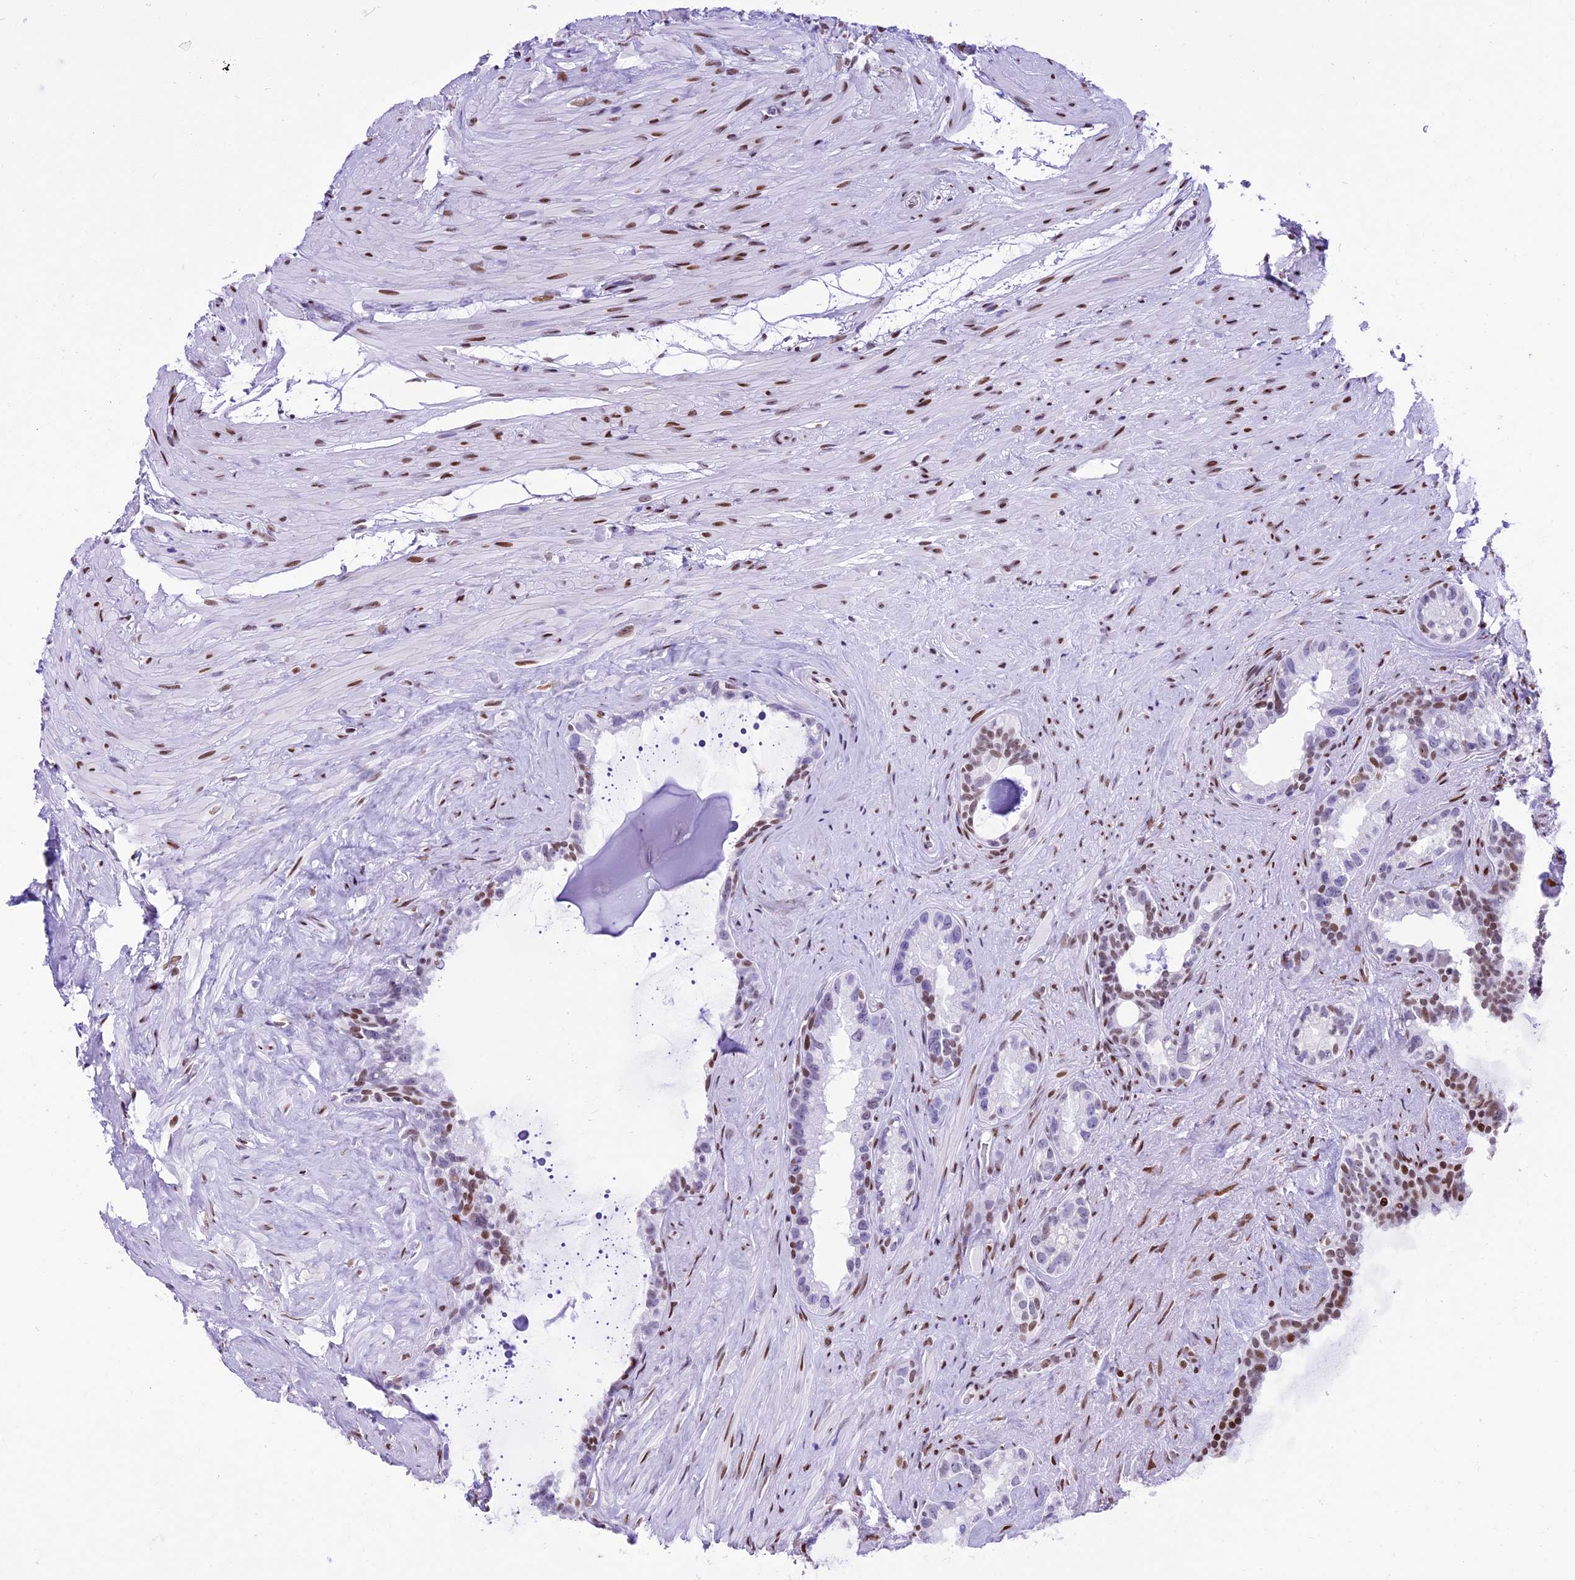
{"staining": {"intensity": "moderate", "quantity": "<25%", "location": "nuclear"}, "tissue": "seminal vesicle", "cell_type": "Glandular cells", "image_type": "normal", "snomed": [{"axis": "morphology", "description": "Normal tissue, NOS"}, {"axis": "topography", "description": "Prostate"}, {"axis": "topography", "description": "Seminal veicle"}], "caption": "Immunohistochemistry (IHC) micrograph of unremarkable seminal vesicle: seminal vesicle stained using IHC displays low levels of moderate protein expression localized specifically in the nuclear of glandular cells, appearing as a nuclear brown color.", "gene": "RPS6KB1", "patient": {"sex": "male", "age": 79}}